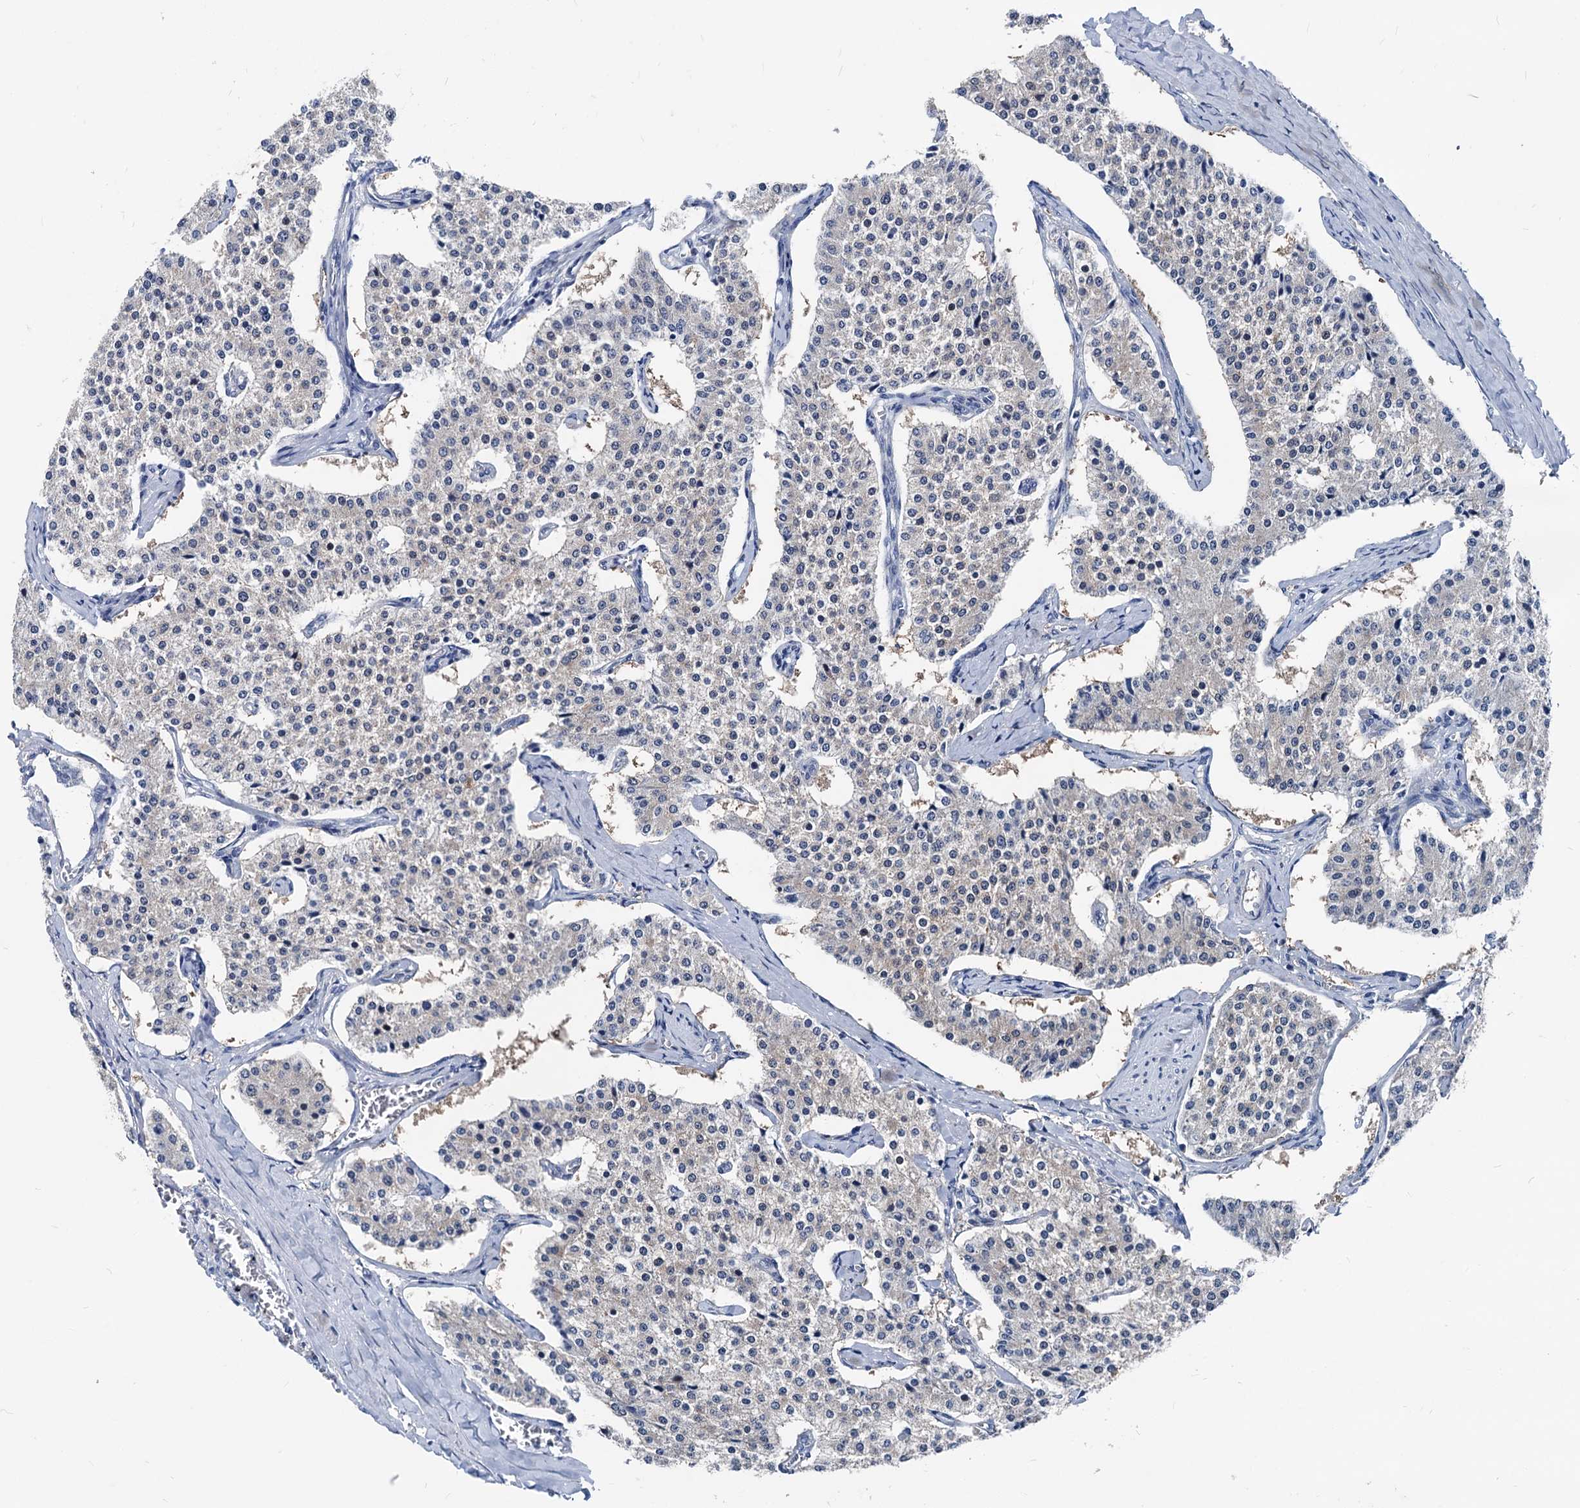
{"staining": {"intensity": "negative", "quantity": "none", "location": "none"}, "tissue": "carcinoid", "cell_type": "Tumor cells", "image_type": "cancer", "snomed": [{"axis": "morphology", "description": "Carcinoid, malignant, NOS"}, {"axis": "topography", "description": "Colon"}], "caption": "The image exhibits no staining of tumor cells in malignant carcinoid. (DAB (3,3'-diaminobenzidine) immunohistochemistry visualized using brightfield microscopy, high magnification).", "gene": "GLO1", "patient": {"sex": "female", "age": 52}}